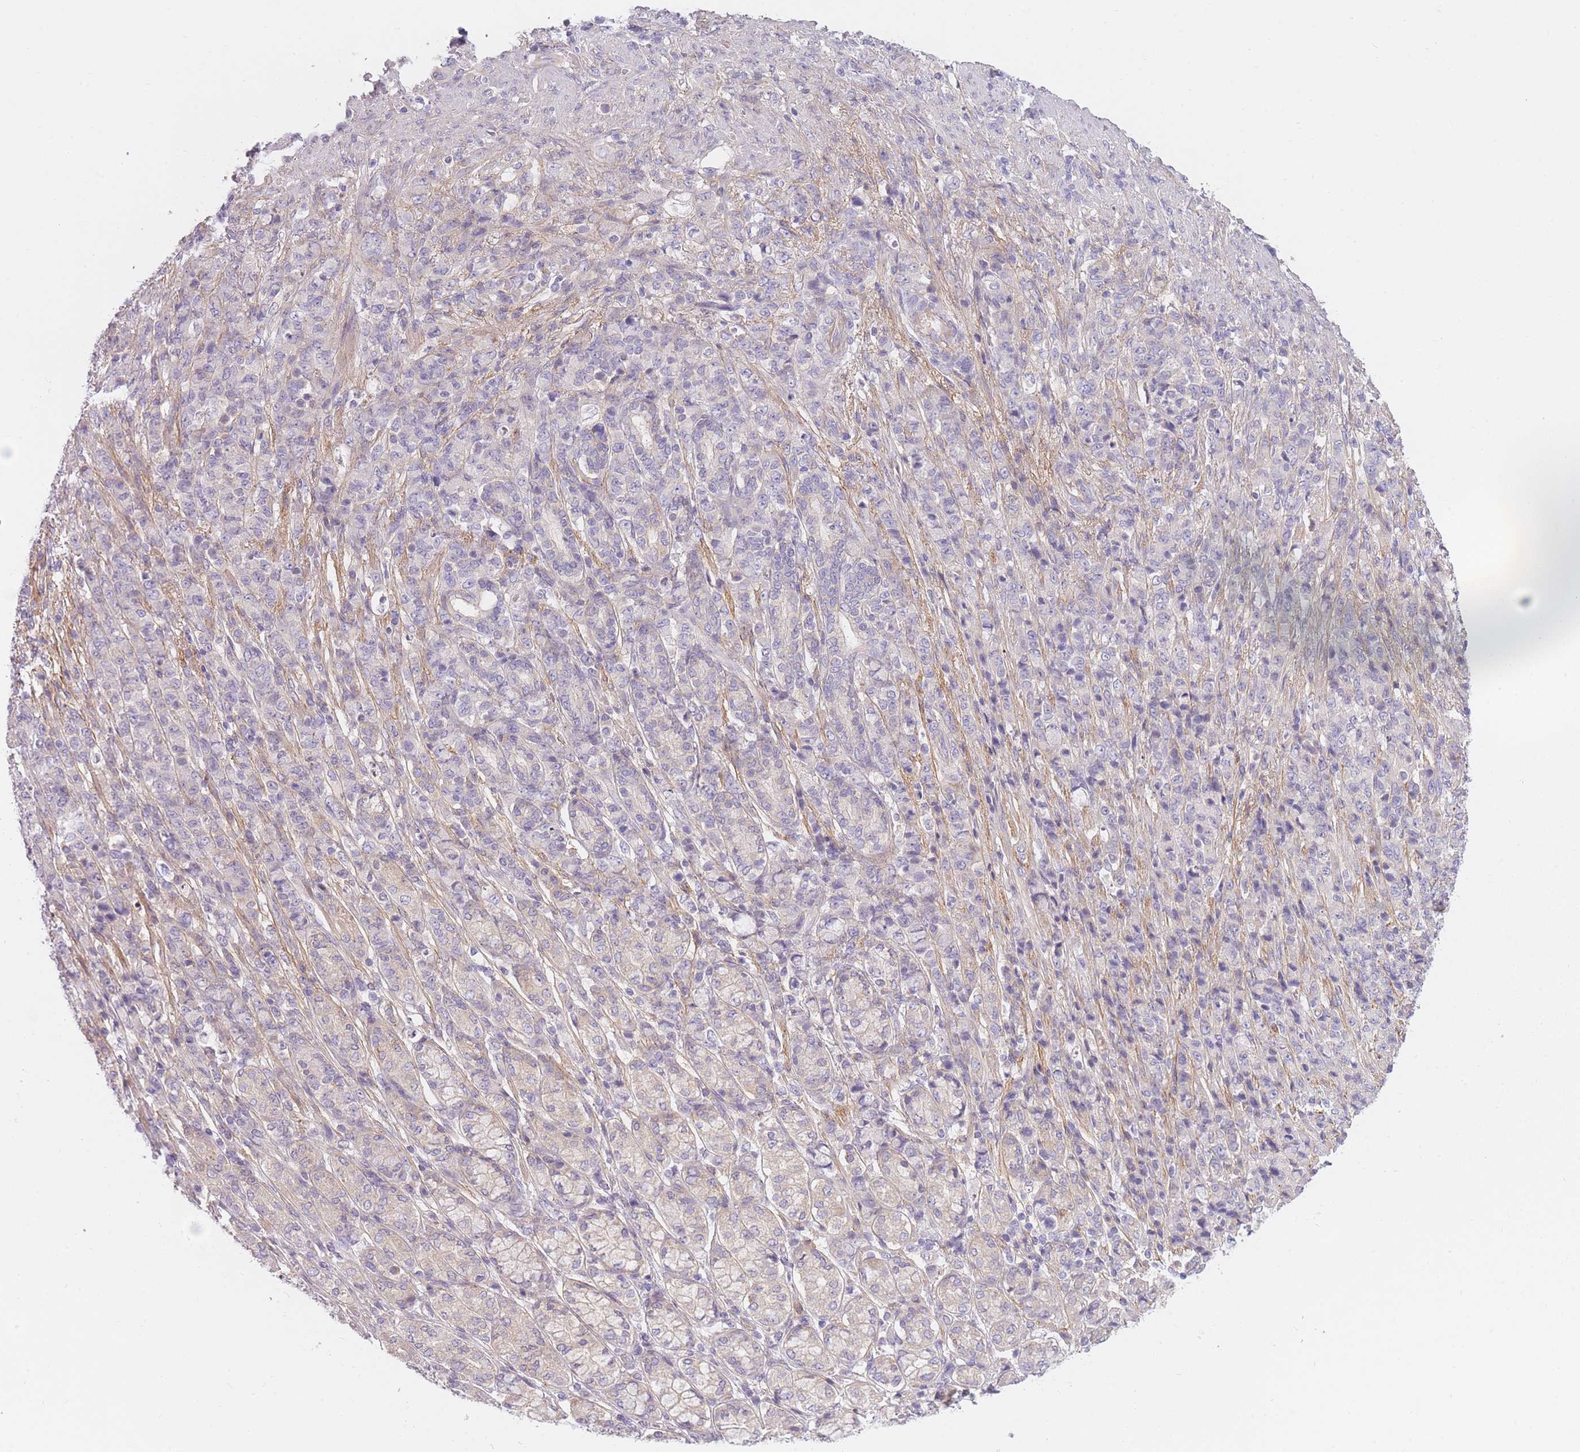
{"staining": {"intensity": "negative", "quantity": "none", "location": "none"}, "tissue": "stomach cancer", "cell_type": "Tumor cells", "image_type": "cancer", "snomed": [{"axis": "morphology", "description": "Adenocarcinoma, NOS"}, {"axis": "topography", "description": "Stomach"}], "caption": "This histopathology image is of stomach cancer stained with immunohistochemistry to label a protein in brown with the nuclei are counter-stained blue. There is no expression in tumor cells.", "gene": "AP3M2", "patient": {"sex": "female", "age": 79}}